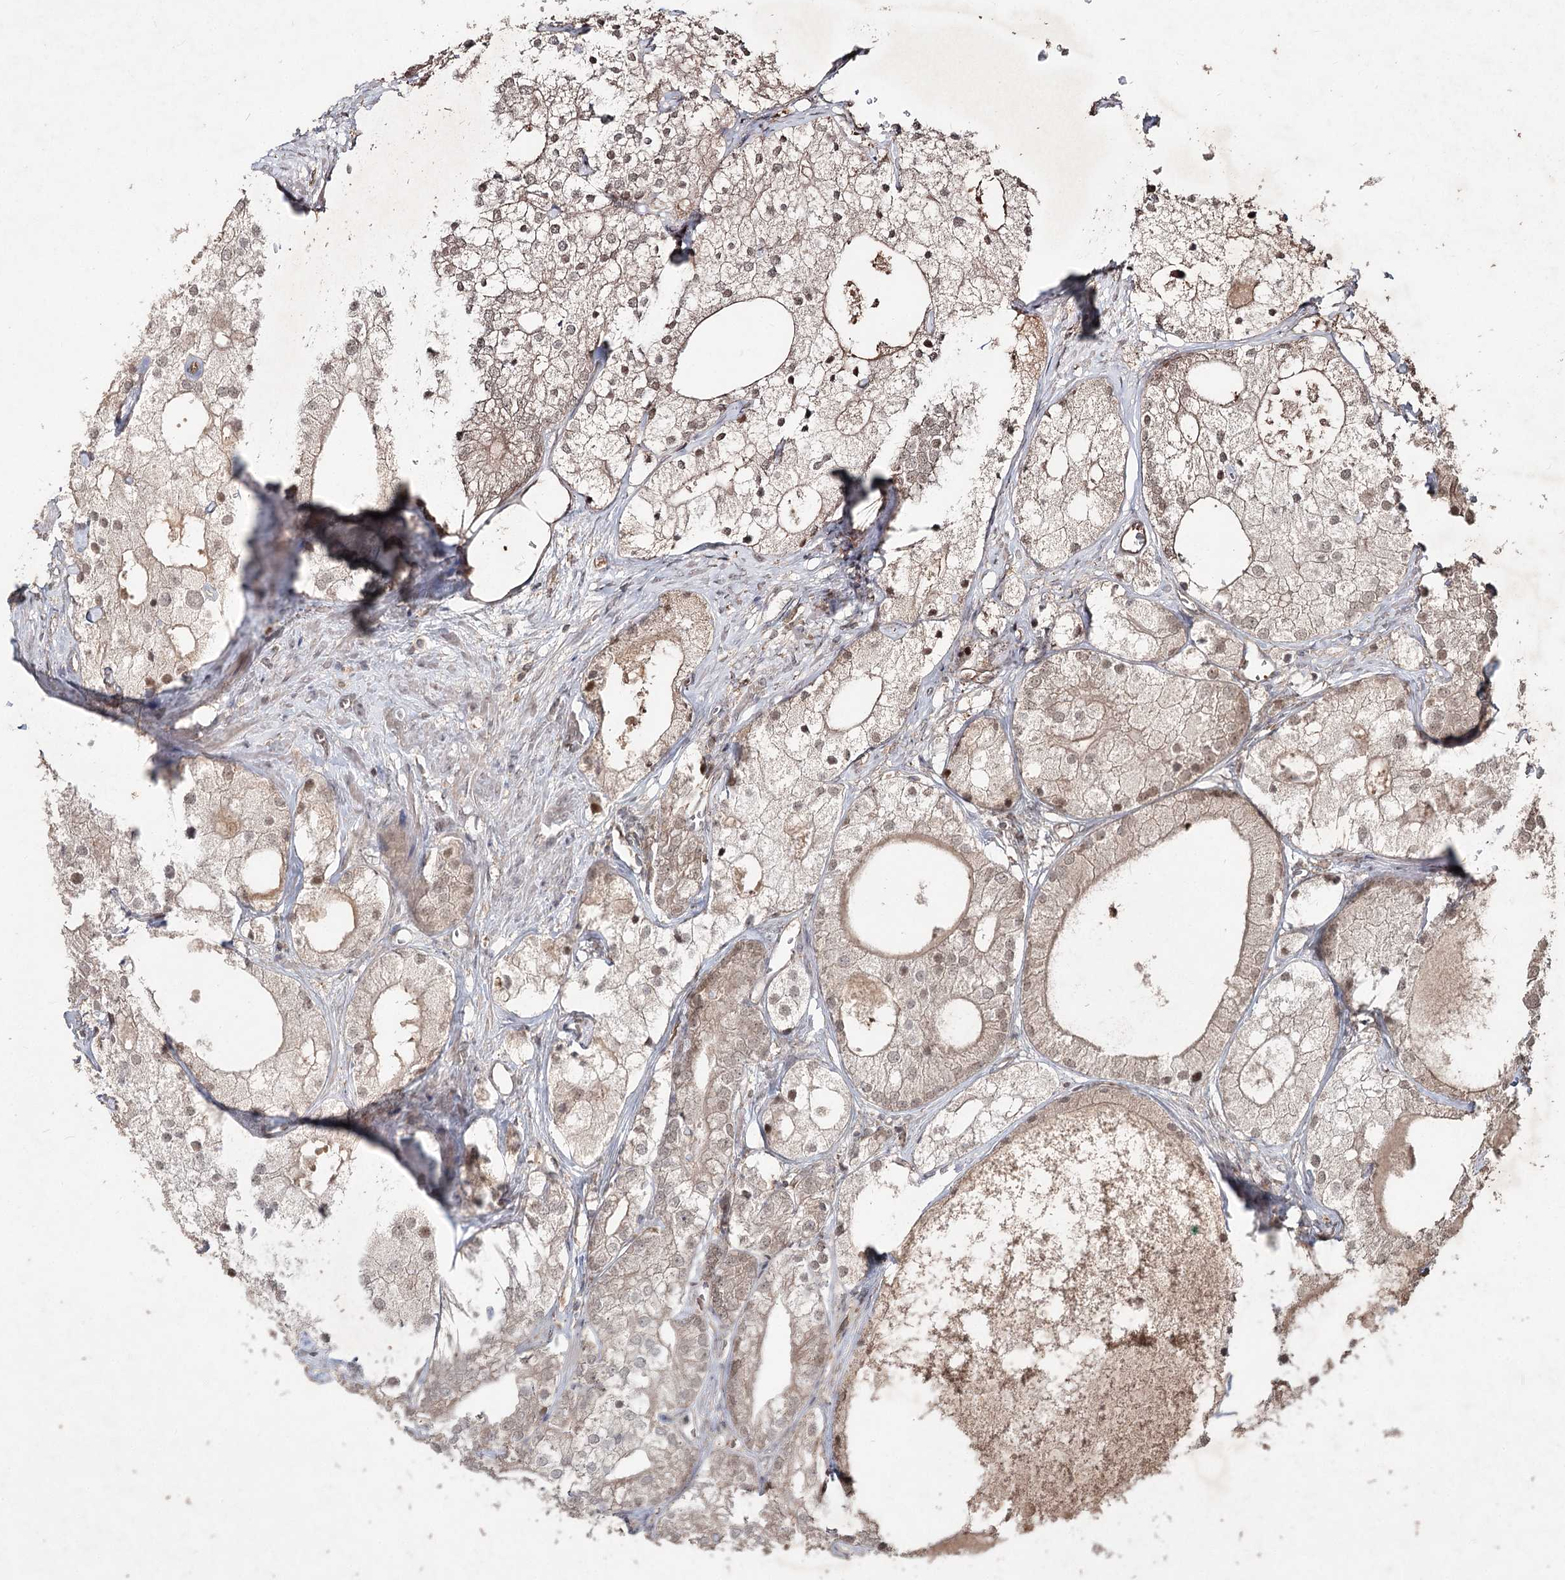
{"staining": {"intensity": "weak", "quantity": "25%-75%", "location": "cytoplasmic/membranous,nuclear"}, "tissue": "prostate cancer", "cell_type": "Tumor cells", "image_type": "cancer", "snomed": [{"axis": "morphology", "description": "Adenocarcinoma, Low grade"}, {"axis": "topography", "description": "Prostate"}], "caption": "Prostate low-grade adenocarcinoma tissue demonstrates weak cytoplasmic/membranous and nuclear staining in approximately 25%-75% of tumor cells", "gene": "FBXO7", "patient": {"sex": "male", "age": 69}}